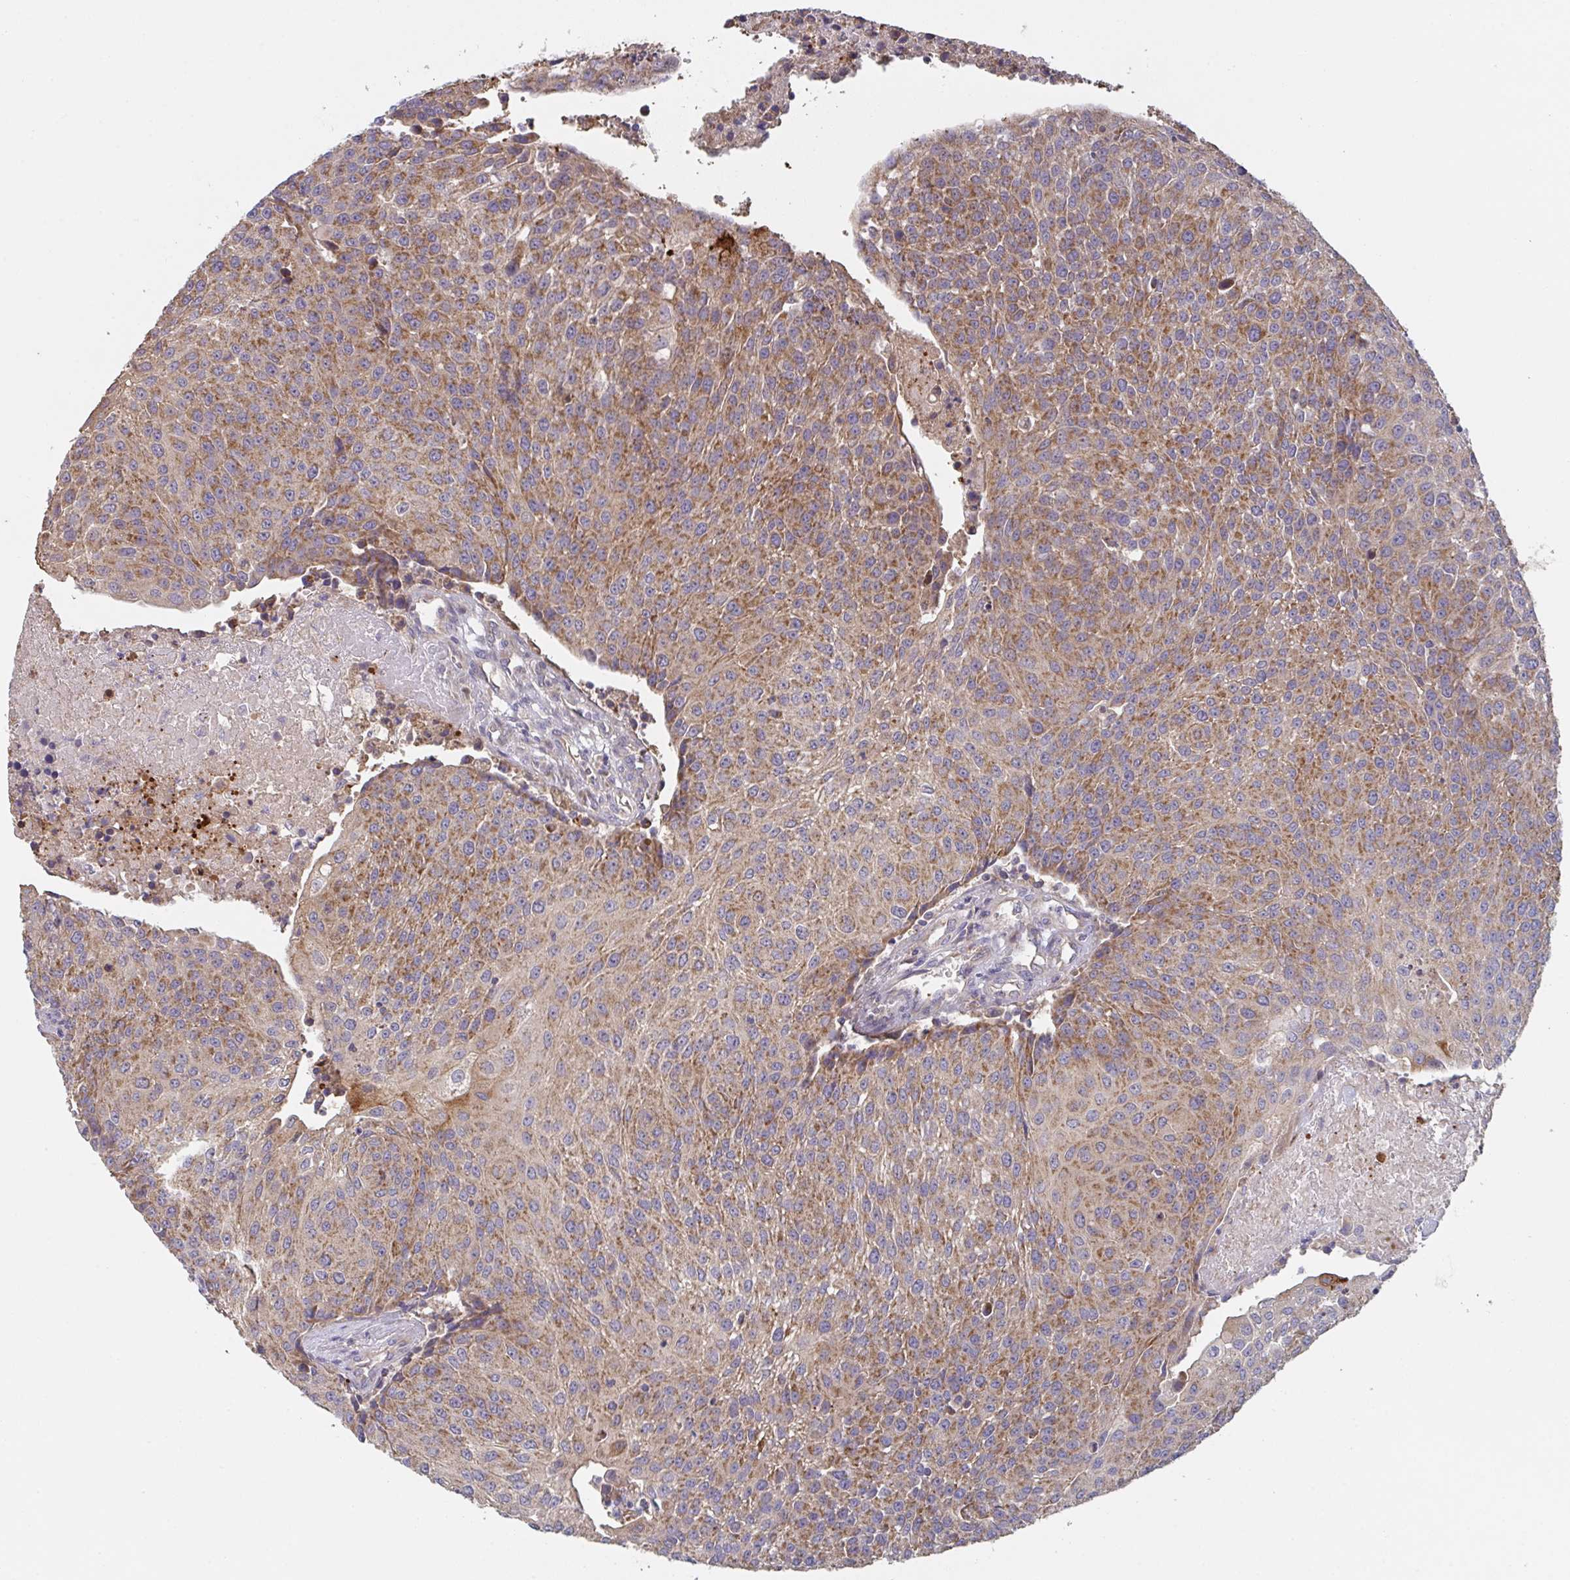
{"staining": {"intensity": "moderate", "quantity": ">75%", "location": "cytoplasmic/membranous"}, "tissue": "urothelial cancer", "cell_type": "Tumor cells", "image_type": "cancer", "snomed": [{"axis": "morphology", "description": "Urothelial carcinoma, High grade"}, {"axis": "topography", "description": "Urinary bladder"}], "caption": "High-grade urothelial carcinoma stained with a protein marker demonstrates moderate staining in tumor cells.", "gene": "MRPS2", "patient": {"sex": "female", "age": 85}}